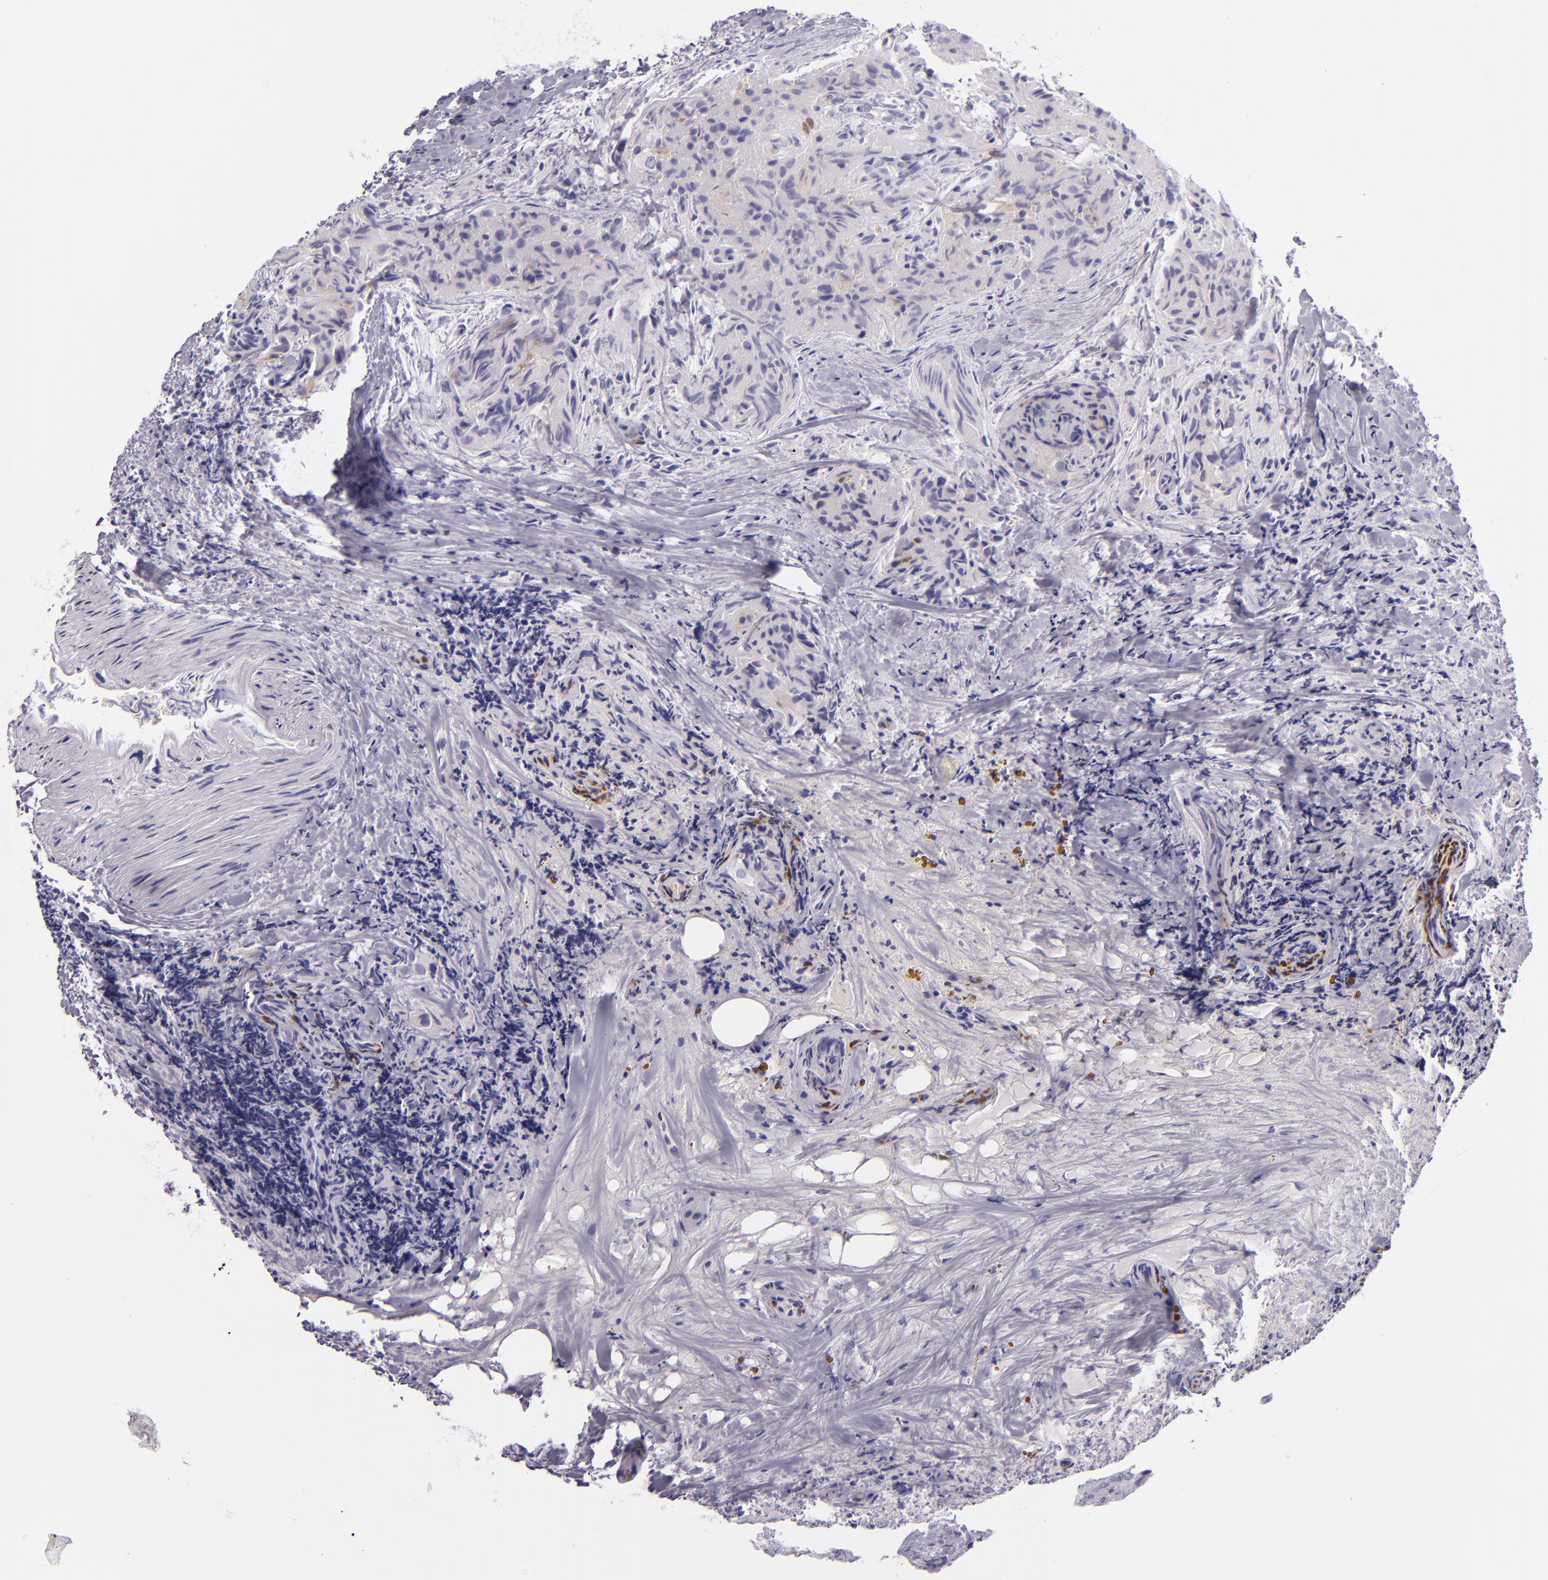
{"staining": {"intensity": "negative", "quantity": "none", "location": "none"}, "tissue": "thyroid cancer", "cell_type": "Tumor cells", "image_type": "cancer", "snomed": [{"axis": "morphology", "description": "Papillary adenocarcinoma, NOS"}, {"axis": "topography", "description": "Thyroid gland"}], "caption": "Thyroid cancer (papillary adenocarcinoma) stained for a protein using immunohistochemistry (IHC) exhibits no staining tumor cells.", "gene": "CEACAM1", "patient": {"sex": "female", "age": 71}}